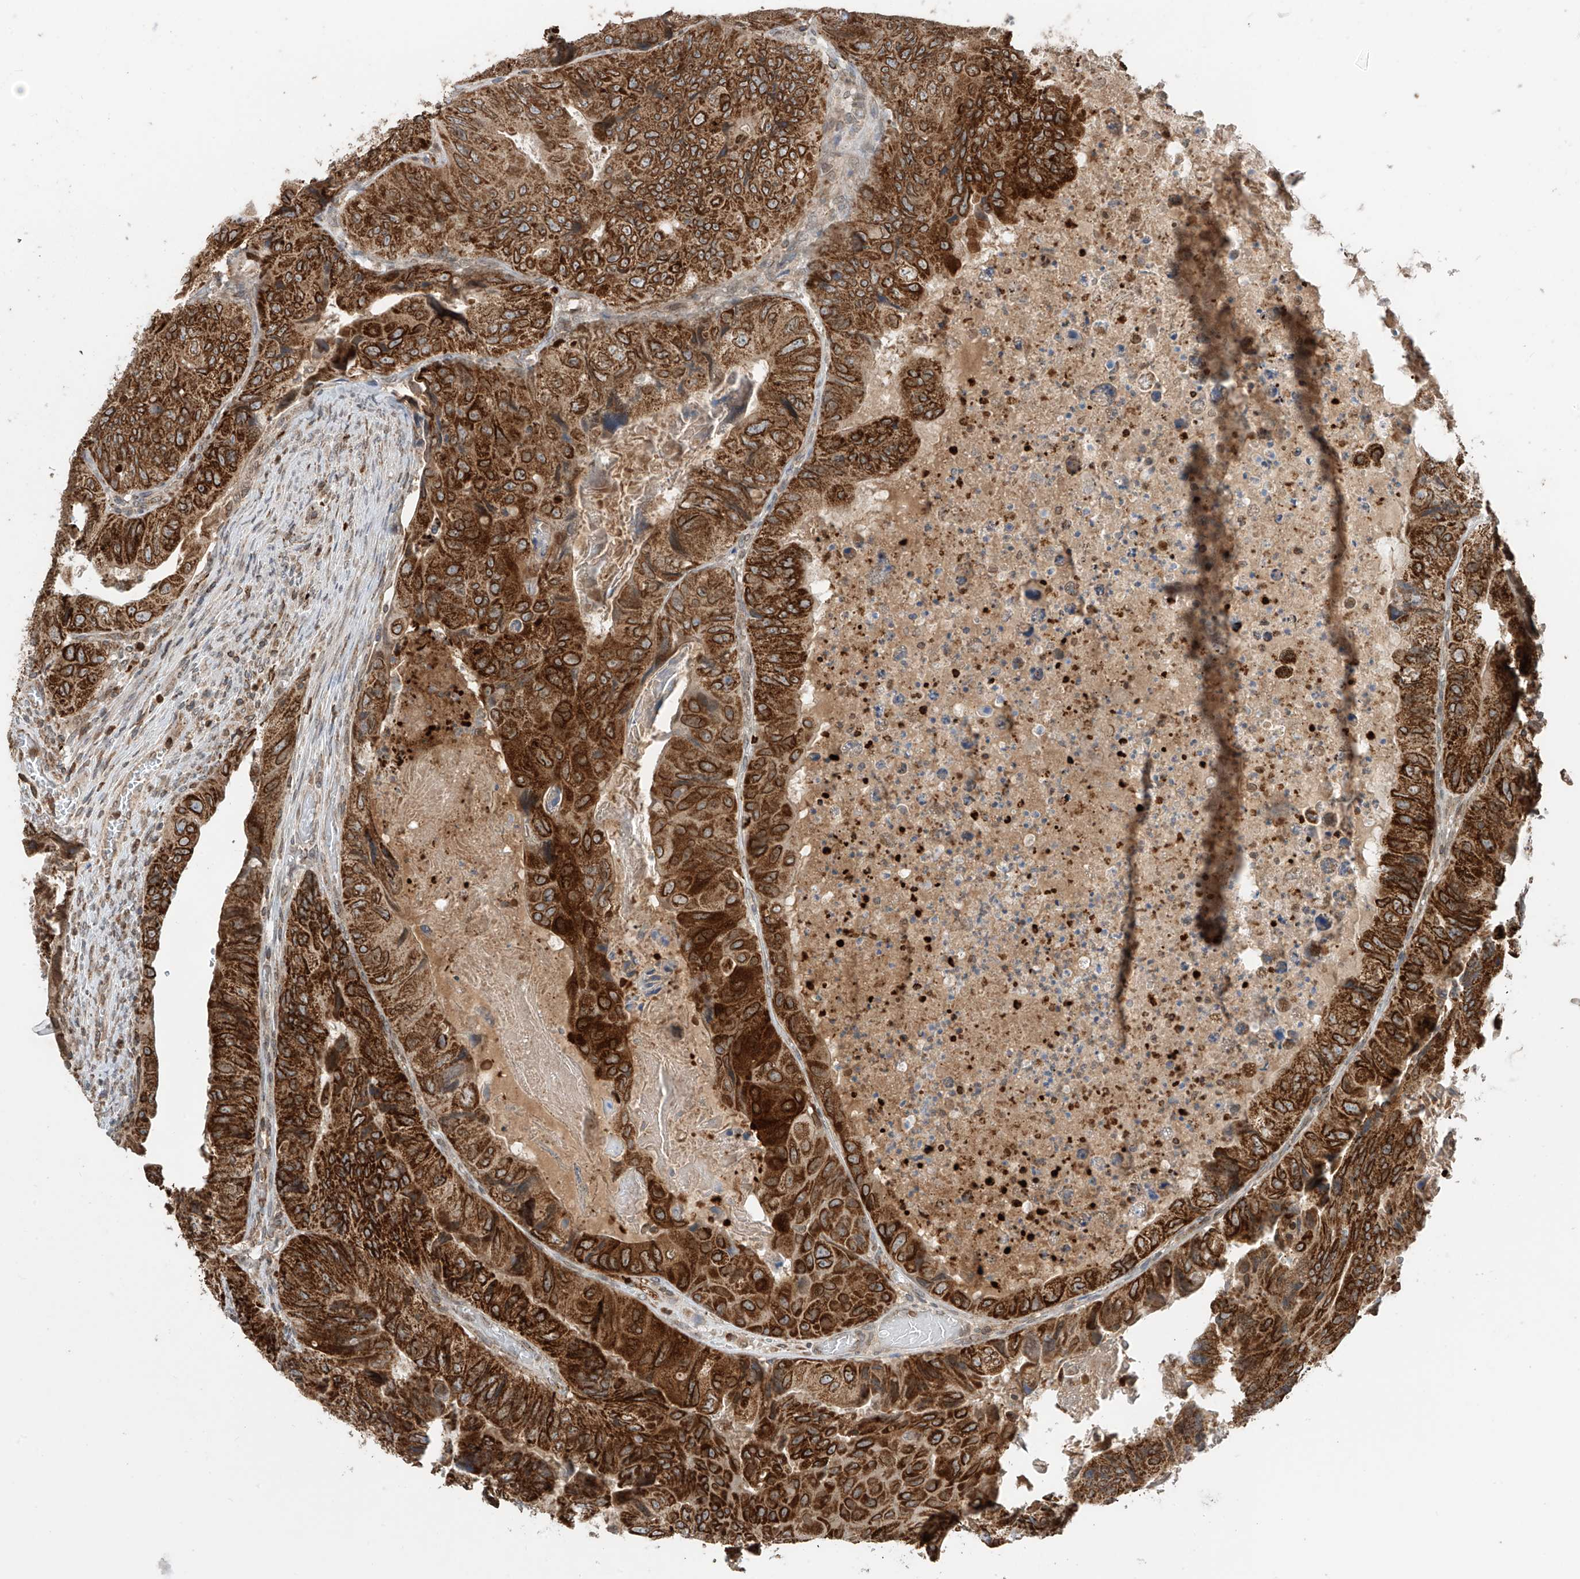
{"staining": {"intensity": "strong", "quantity": ">75%", "location": "cytoplasmic/membranous"}, "tissue": "colorectal cancer", "cell_type": "Tumor cells", "image_type": "cancer", "snomed": [{"axis": "morphology", "description": "Adenocarcinoma, NOS"}, {"axis": "topography", "description": "Rectum"}], "caption": "An image of colorectal adenocarcinoma stained for a protein displays strong cytoplasmic/membranous brown staining in tumor cells.", "gene": "AHCTF1", "patient": {"sex": "male", "age": 63}}